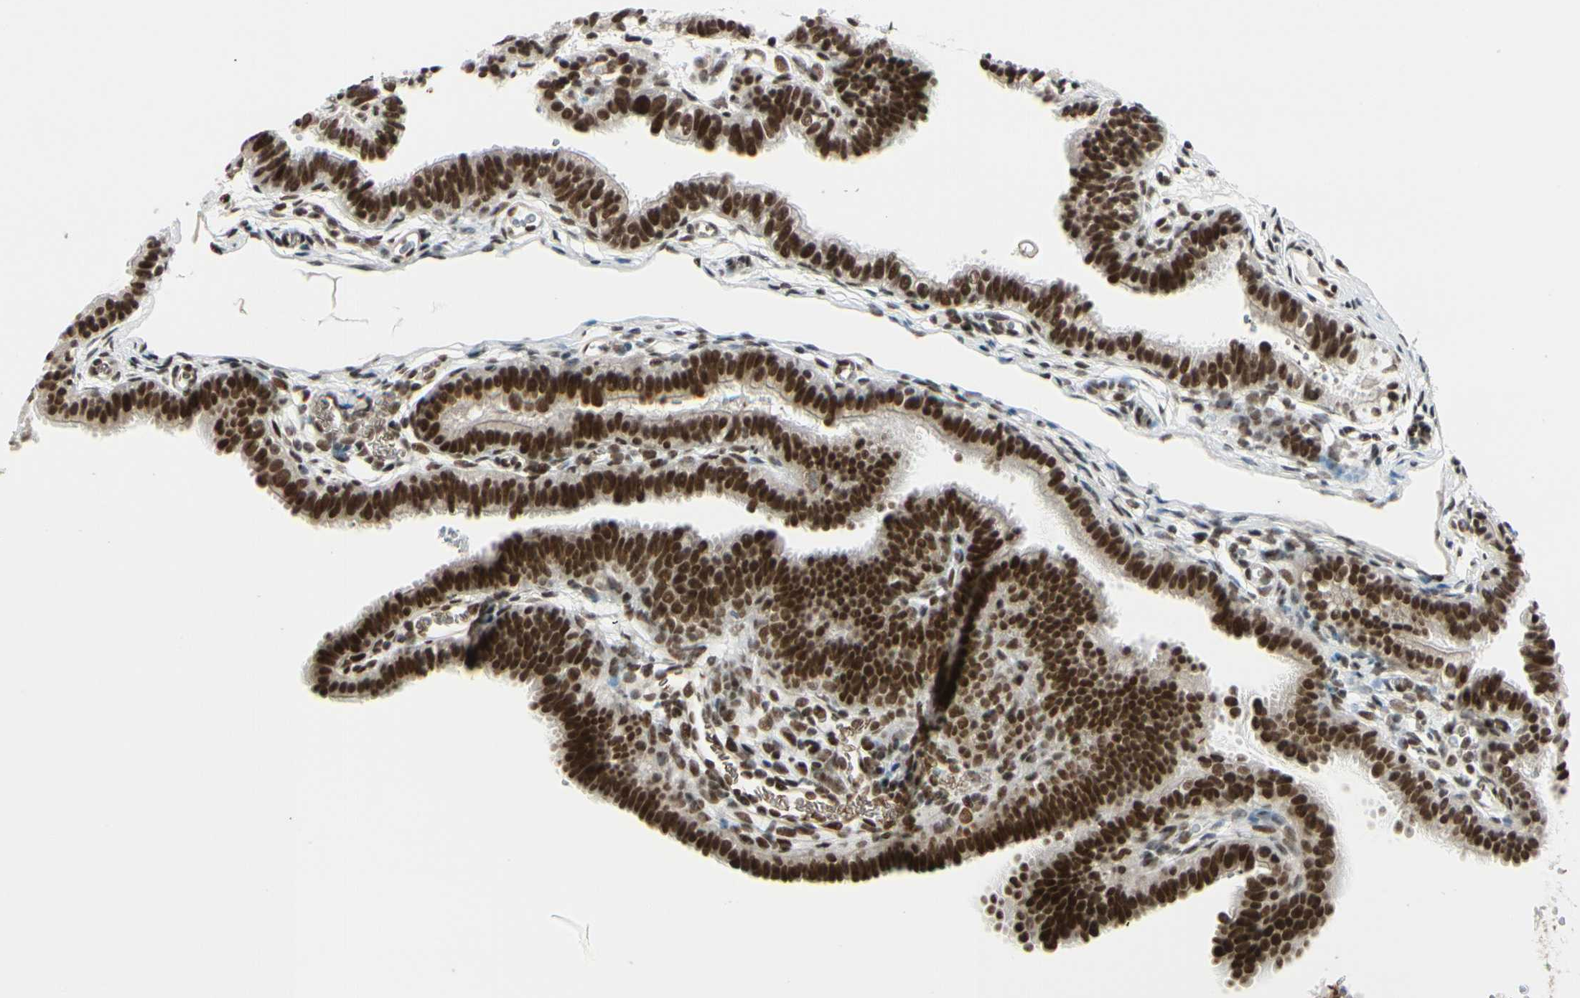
{"staining": {"intensity": "strong", "quantity": ">75%", "location": "nuclear"}, "tissue": "fallopian tube", "cell_type": "Glandular cells", "image_type": "normal", "snomed": [{"axis": "morphology", "description": "Normal tissue, NOS"}, {"axis": "topography", "description": "Fallopian tube"}, {"axis": "topography", "description": "Placenta"}], "caption": "Protein analysis of normal fallopian tube reveals strong nuclear positivity in approximately >75% of glandular cells. Using DAB (3,3'-diaminobenzidine) (brown) and hematoxylin (blue) stains, captured at high magnification using brightfield microscopy.", "gene": "CHAMP1", "patient": {"sex": "female", "age": 34}}